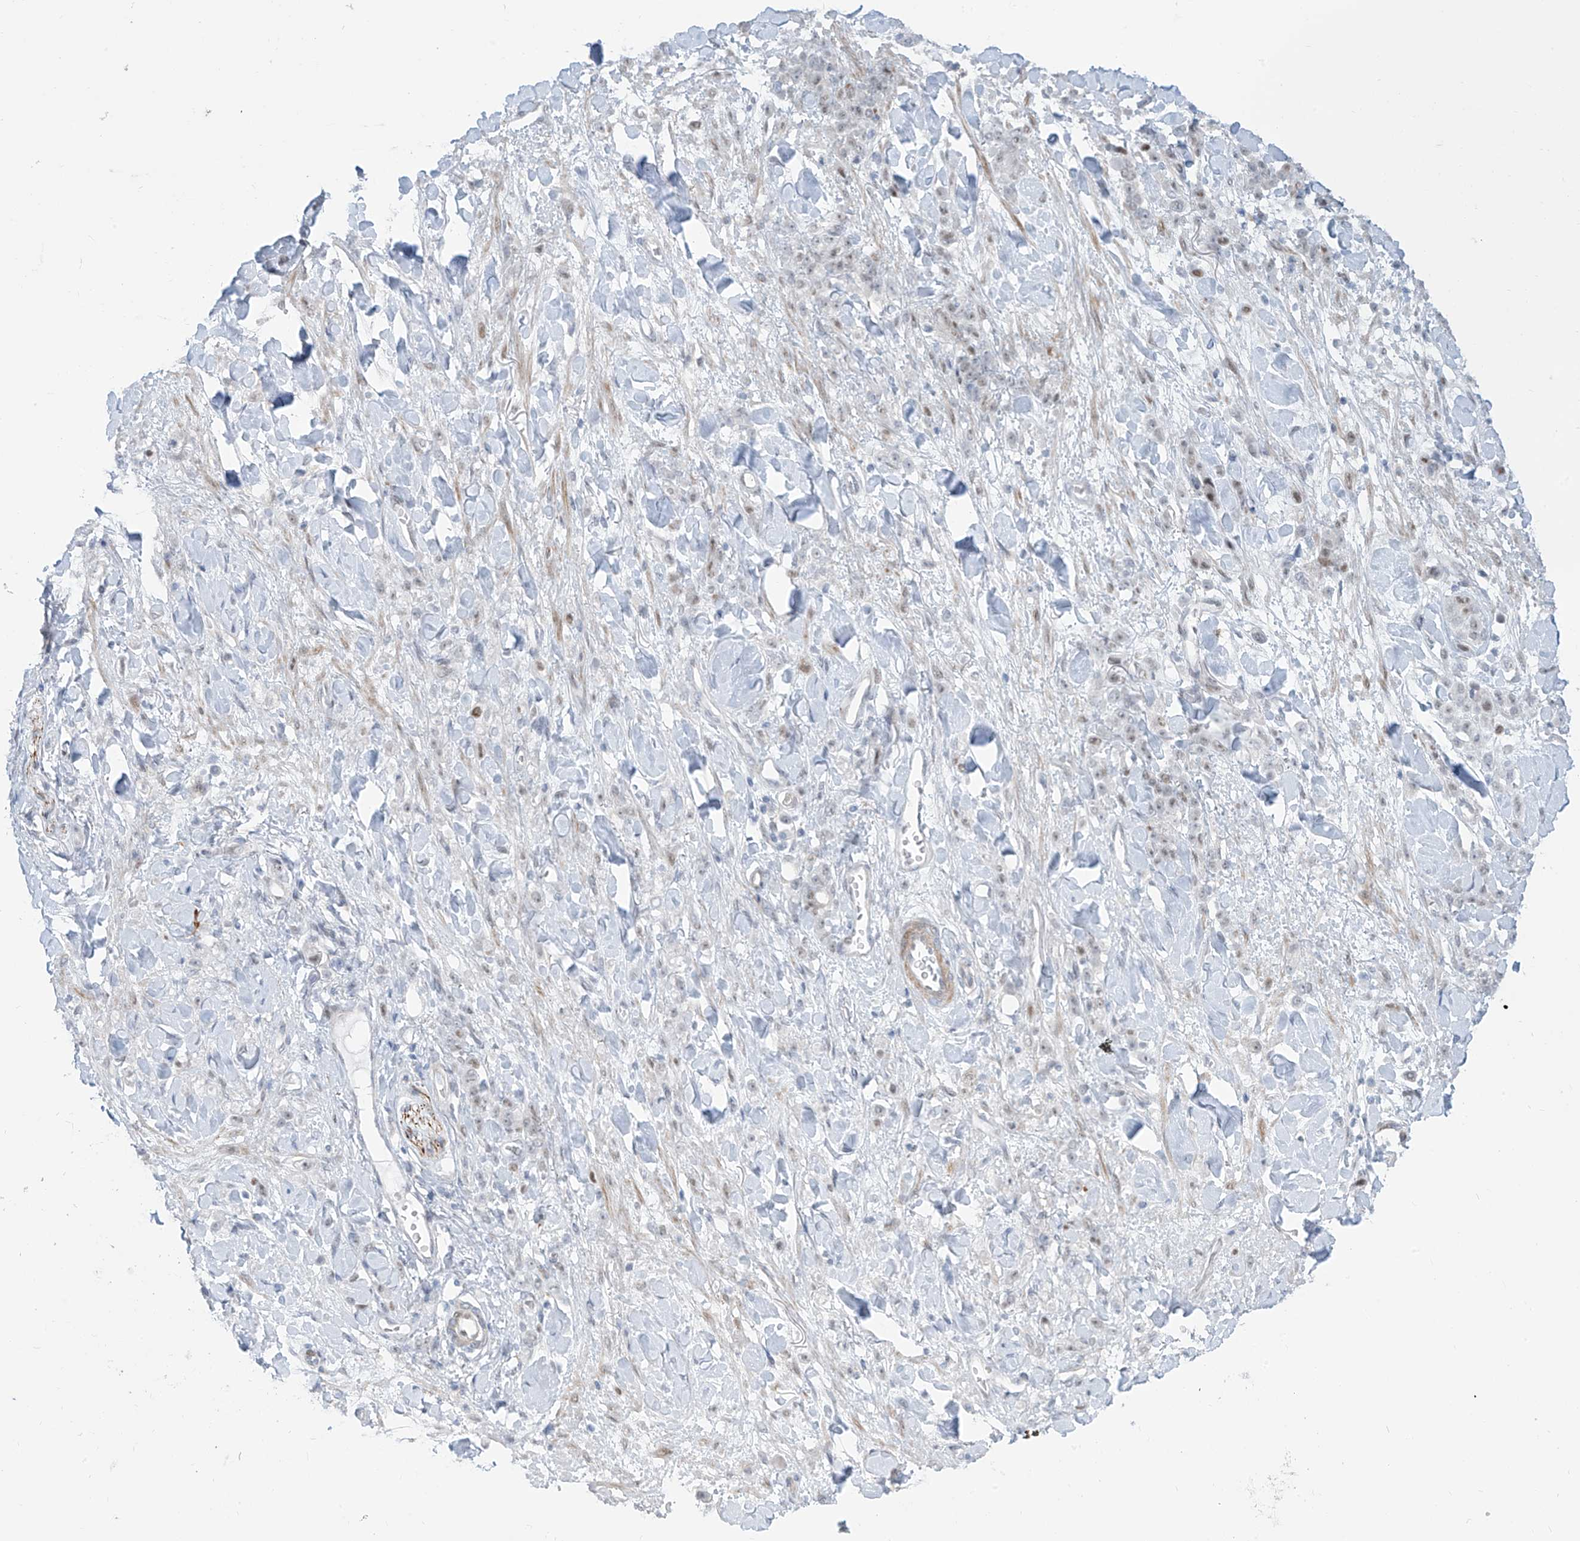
{"staining": {"intensity": "weak", "quantity": "25%-75%", "location": "nuclear"}, "tissue": "stomach cancer", "cell_type": "Tumor cells", "image_type": "cancer", "snomed": [{"axis": "morphology", "description": "Normal tissue, NOS"}, {"axis": "morphology", "description": "Adenocarcinoma, NOS"}, {"axis": "topography", "description": "Stomach"}], "caption": "Adenocarcinoma (stomach) stained with DAB immunohistochemistry (IHC) exhibits low levels of weak nuclear staining in approximately 25%-75% of tumor cells. The staining is performed using DAB (3,3'-diaminobenzidine) brown chromogen to label protein expression. The nuclei are counter-stained blue using hematoxylin.", "gene": "LIN9", "patient": {"sex": "male", "age": 82}}